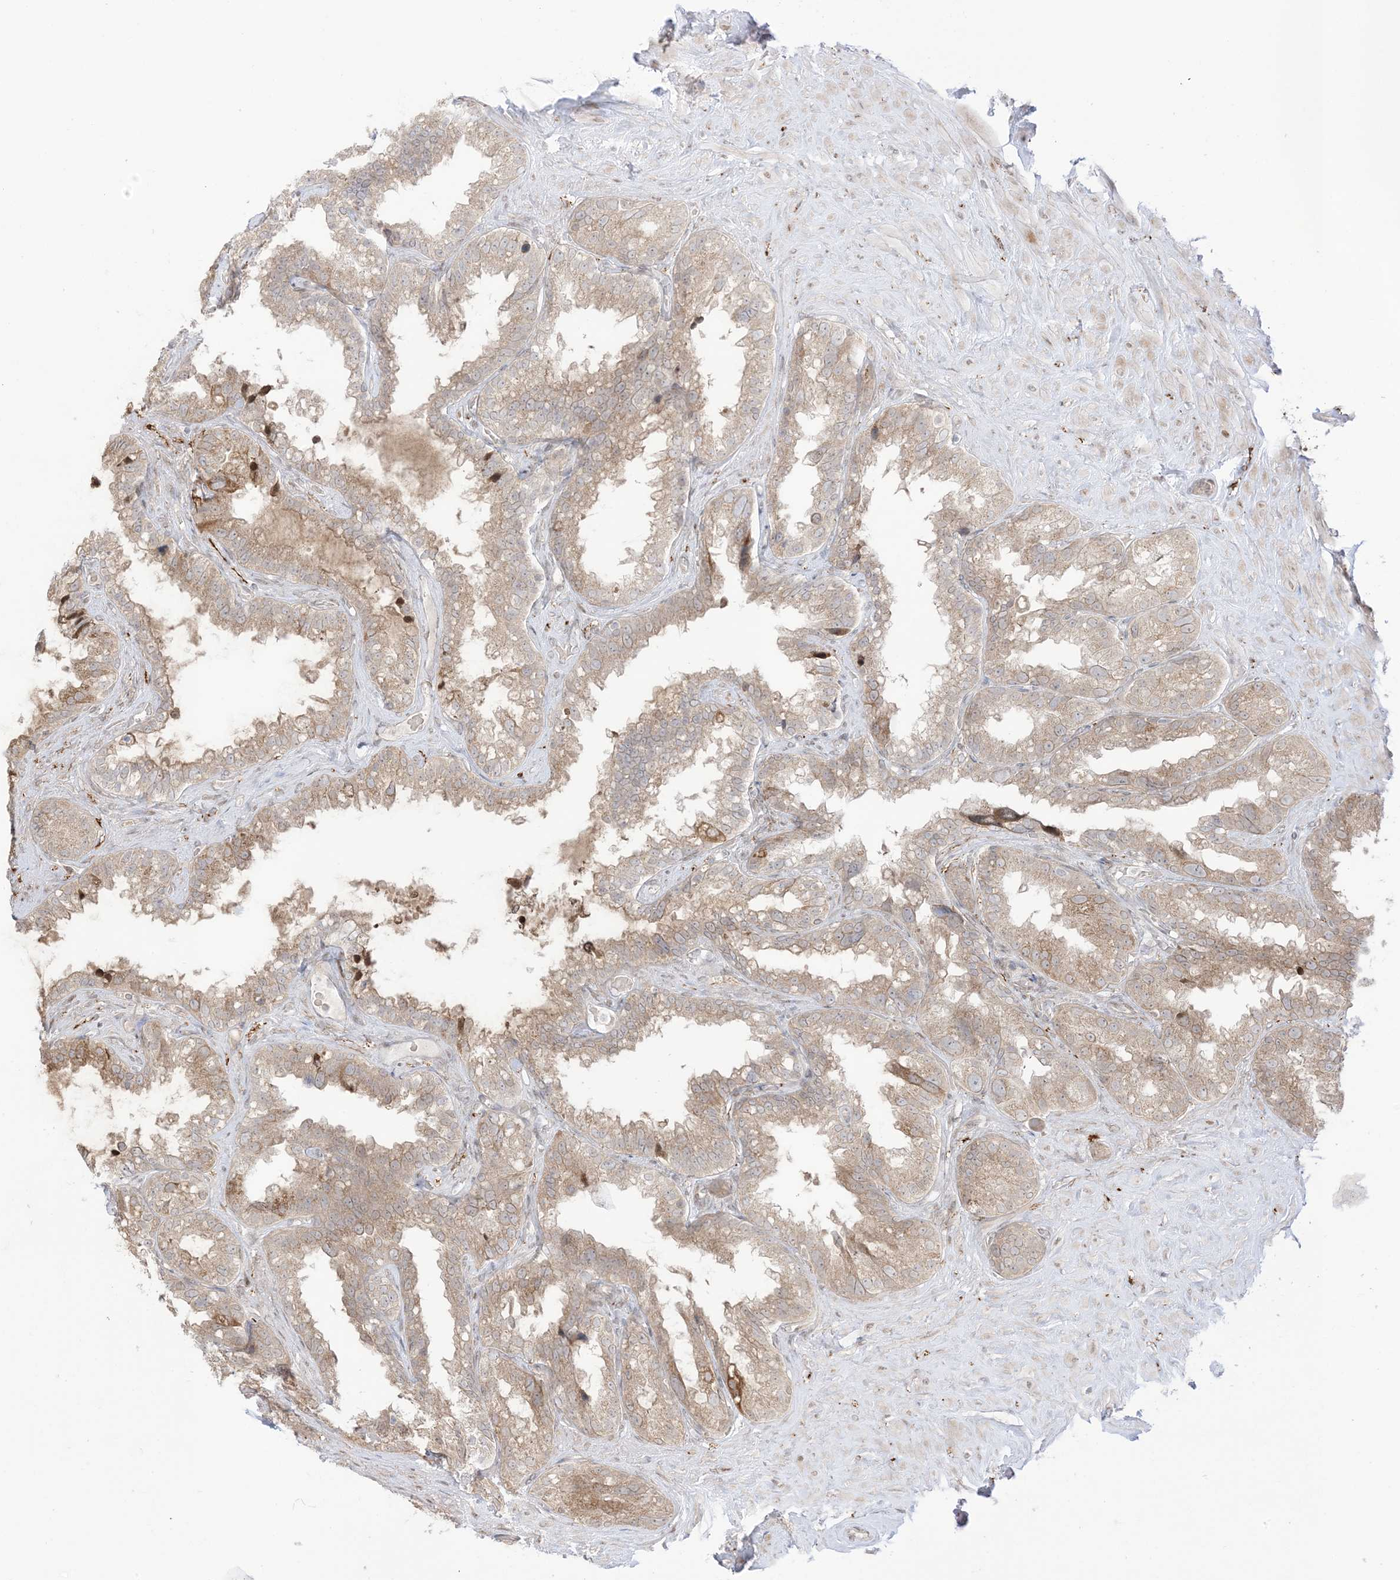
{"staining": {"intensity": "weak", "quantity": ">75%", "location": "cytoplasmic/membranous,nuclear"}, "tissue": "seminal vesicle", "cell_type": "Glandular cells", "image_type": "normal", "snomed": [{"axis": "morphology", "description": "Normal tissue, NOS"}, {"axis": "topography", "description": "Seminal veicle"}], "caption": "High-magnification brightfield microscopy of unremarkable seminal vesicle stained with DAB (brown) and counterstained with hematoxylin (blue). glandular cells exhibit weak cytoplasmic/membranous,nuclear positivity is seen in about>75% of cells.", "gene": "UBE2E2", "patient": {"sex": "male", "age": 80}}